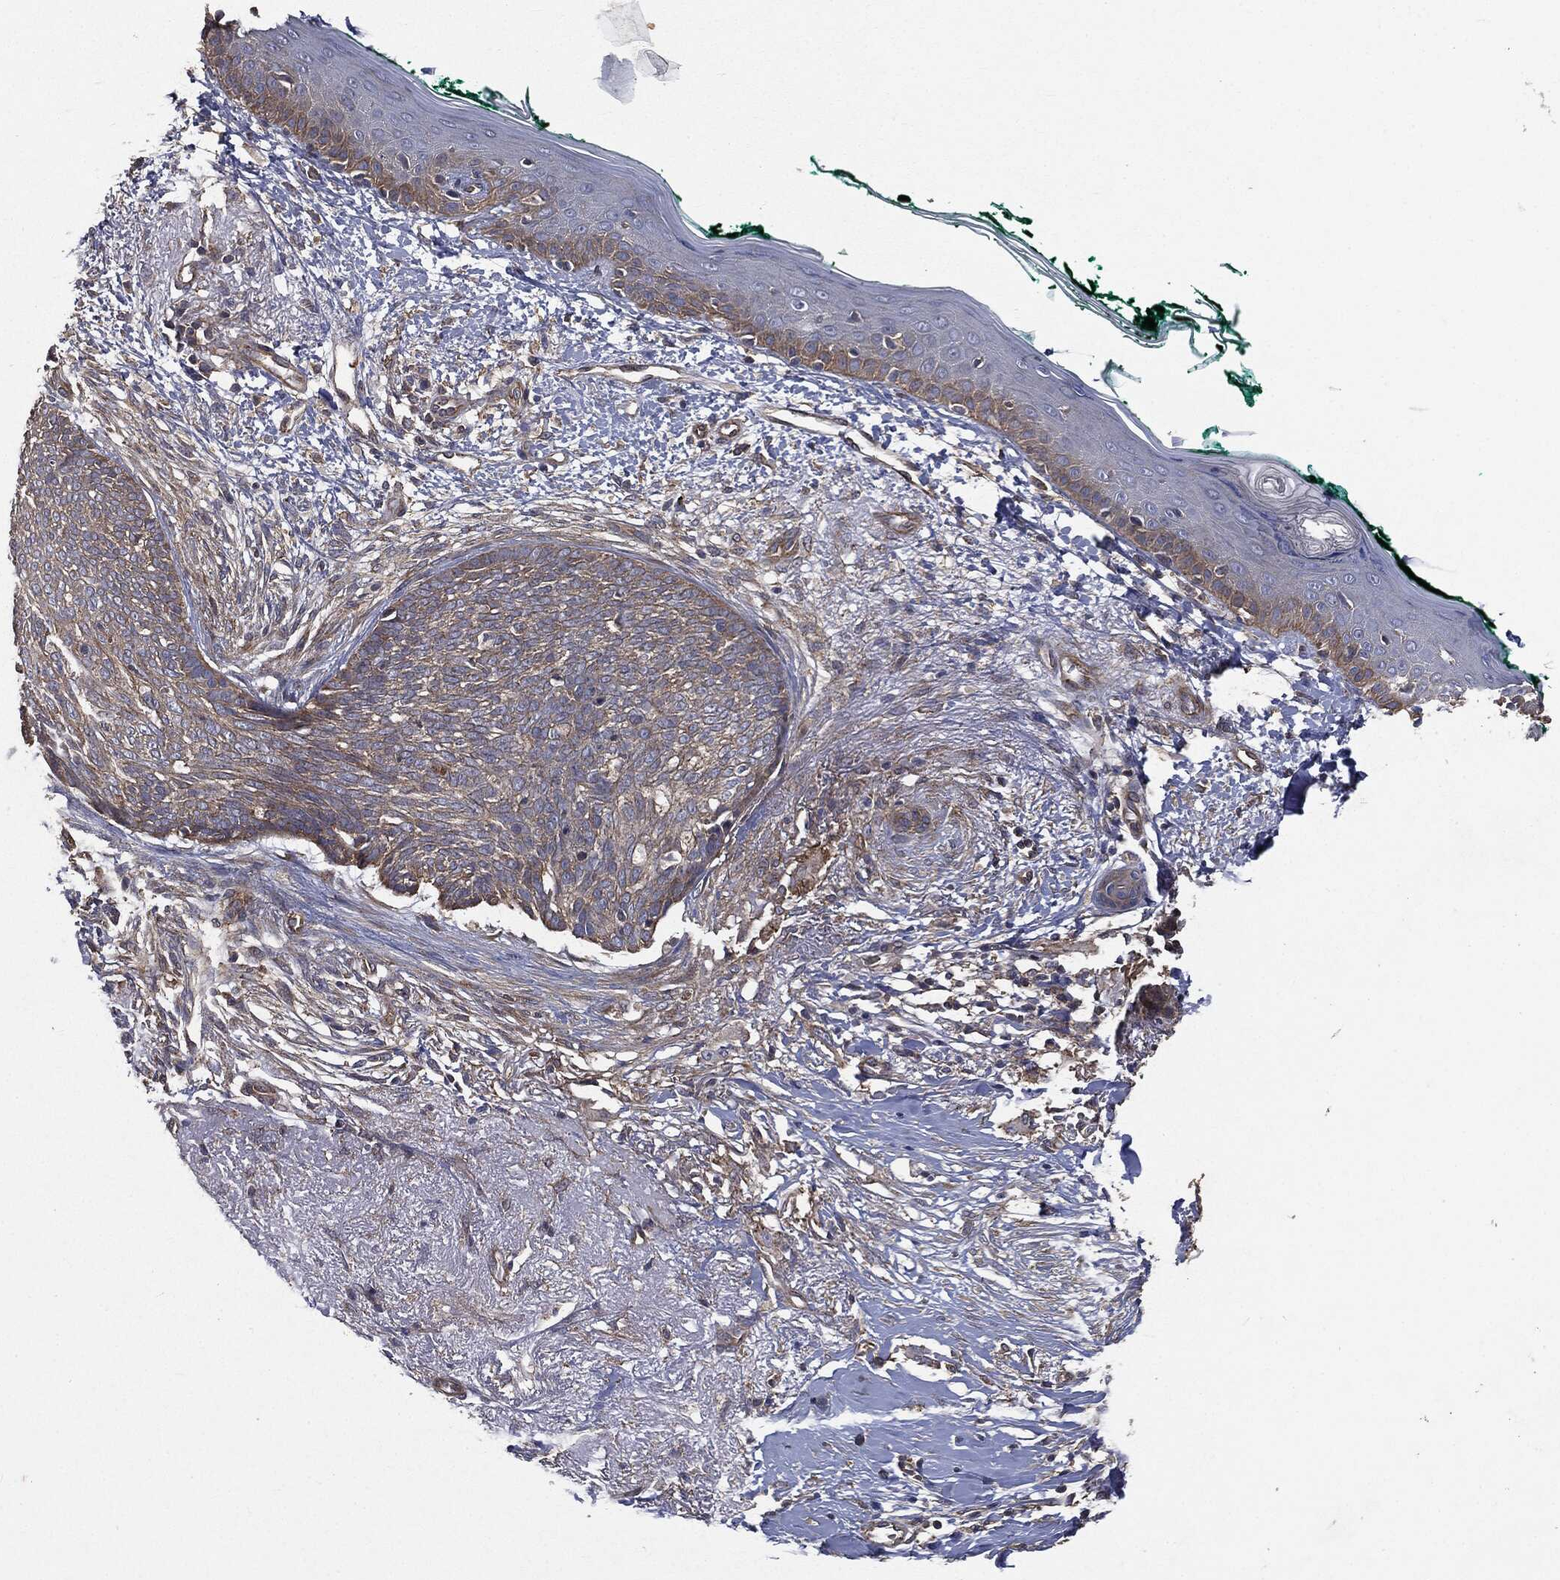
{"staining": {"intensity": "weak", "quantity": "25%-75%", "location": "cytoplasmic/membranous"}, "tissue": "skin cancer", "cell_type": "Tumor cells", "image_type": "cancer", "snomed": [{"axis": "morphology", "description": "Normal tissue, NOS"}, {"axis": "morphology", "description": "Basal cell carcinoma"}, {"axis": "topography", "description": "Skin"}], "caption": "A brown stain highlights weak cytoplasmic/membranous expression of a protein in basal cell carcinoma (skin) tumor cells. Nuclei are stained in blue.", "gene": "EPS15L1", "patient": {"sex": "male", "age": 84}}